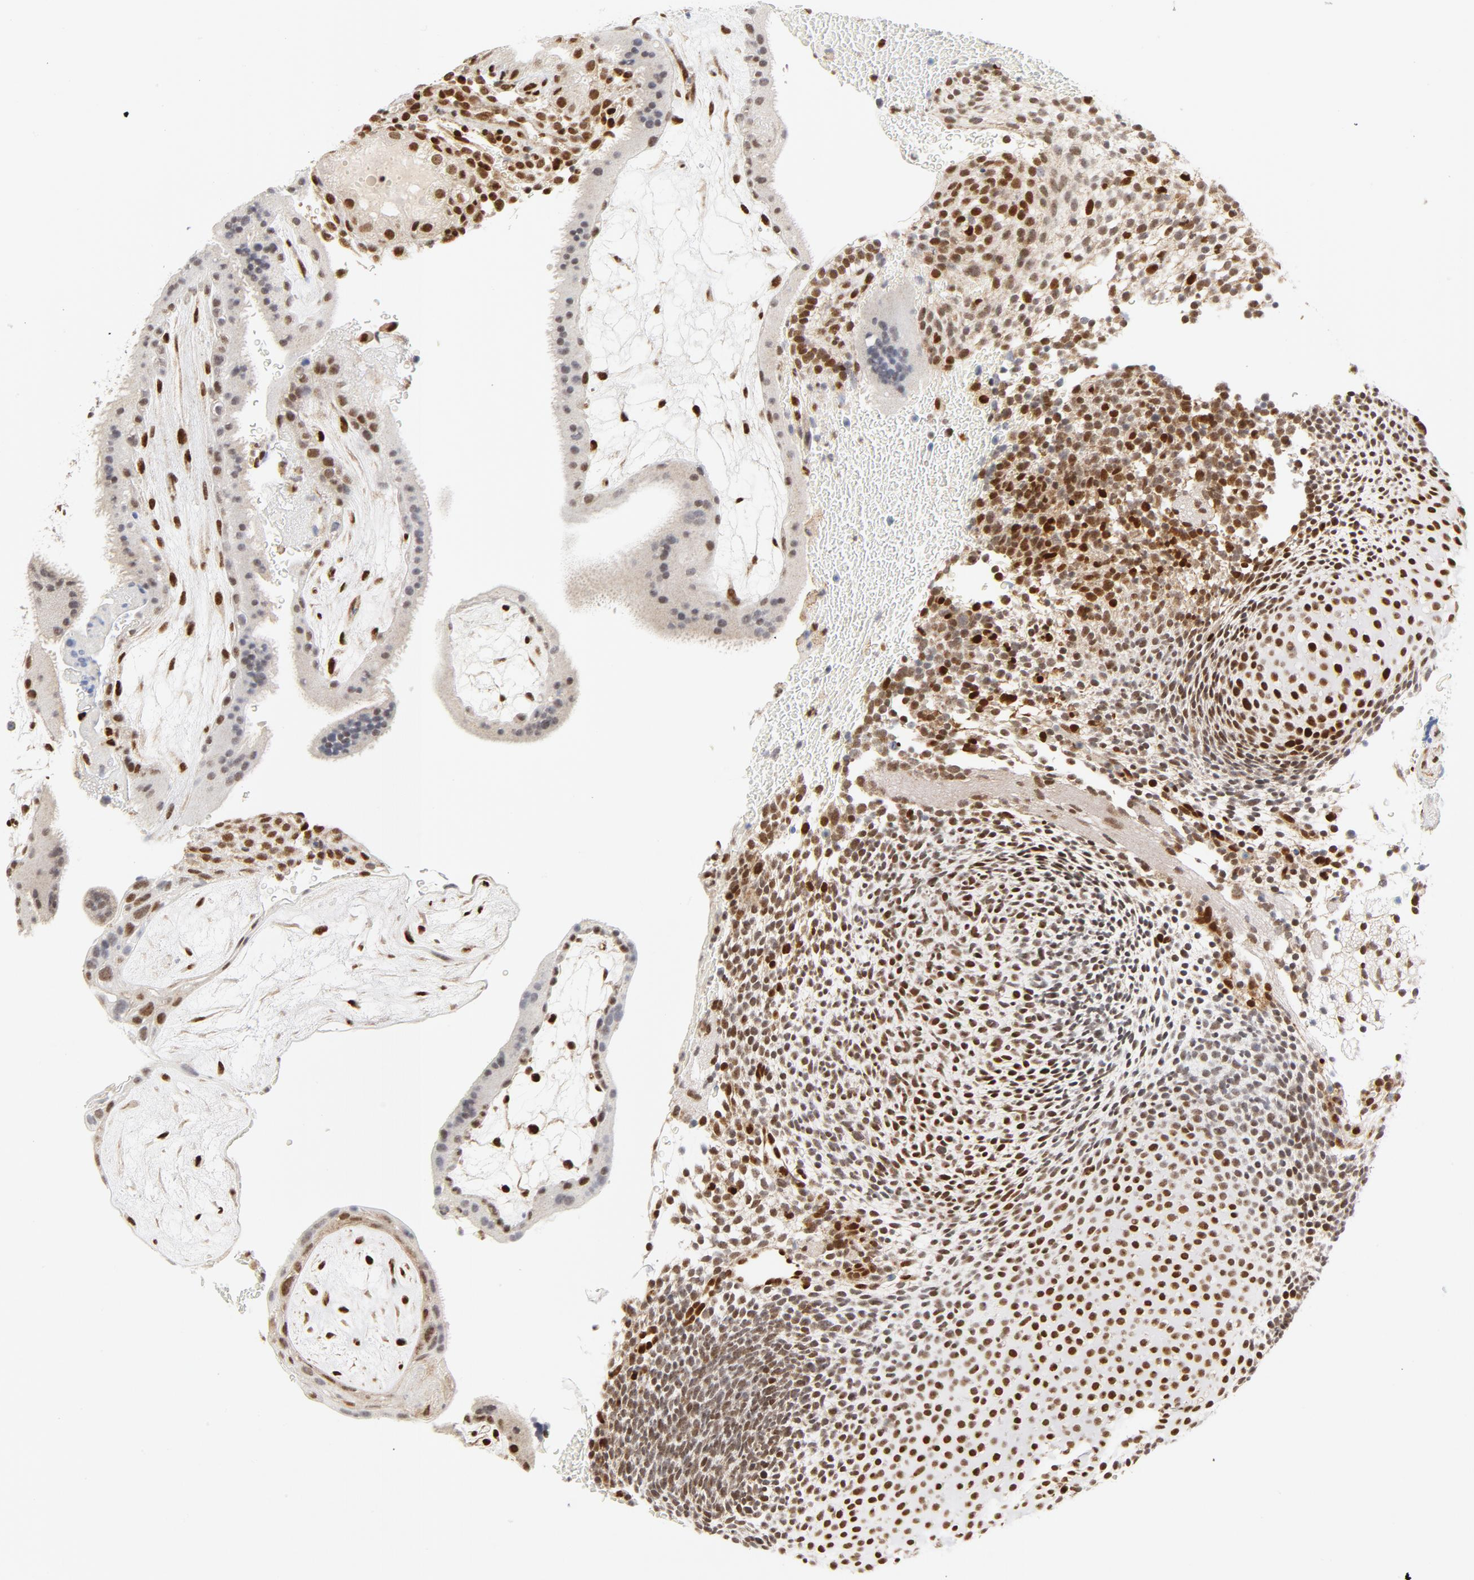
{"staining": {"intensity": "moderate", "quantity": "25%-75%", "location": "nuclear"}, "tissue": "placenta", "cell_type": "Trophoblastic cells", "image_type": "normal", "snomed": [{"axis": "morphology", "description": "Normal tissue, NOS"}, {"axis": "topography", "description": "Placenta"}], "caption": "Benign placenta displays moderate nuclear staining in approximately 25%-75% of trophoblastic cells, visualized by immunohistochemistry. (DAB (3,3'-diaminobenzidine) = brown stain, brightfield microscopy at high magnification).", "gene": "MEF2A", "patient": {"sex": "female", "age": 19}}